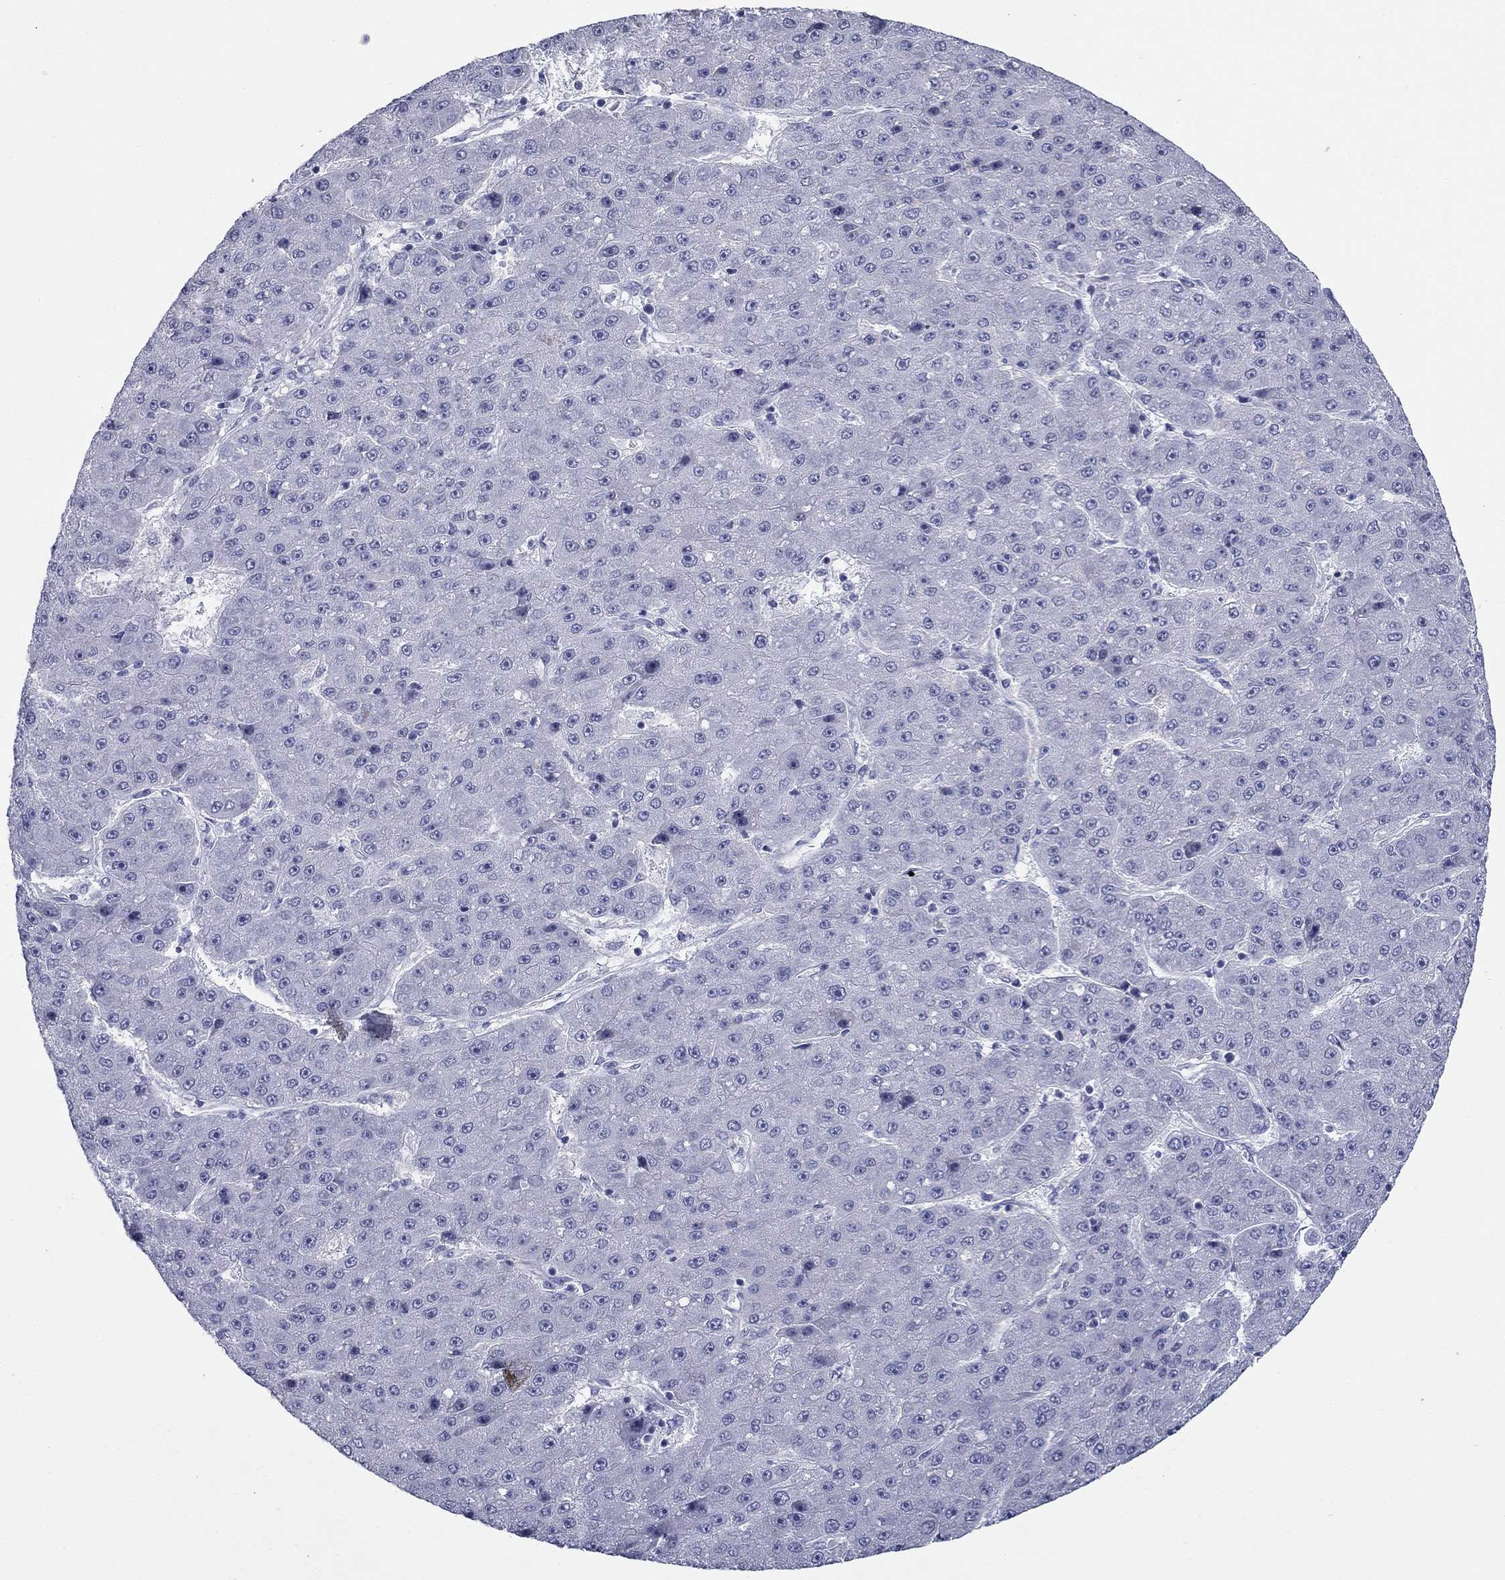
{"staining": {"intensity": "negative", "quantity": "none", "location": "none"}, "tissue": "liver cancer", "cell_type": "Tumor cells", "image_type": "cancer", "snomed": [{"axis": "morphology", "description": "Carcinoma, Hepatocellular, NOS"}, {"axis": "topography", "description": "Liver"}], "caption": "High magnification brightfield microscopy of liver cancer stained with DAB (3,3'-diaminobenzidine) (brown) and counterstained with hematoxylin (blue): tumor cells show no significant expression.", "gene": "ZP2", "patient": {"sex": "male", "age": 67}}